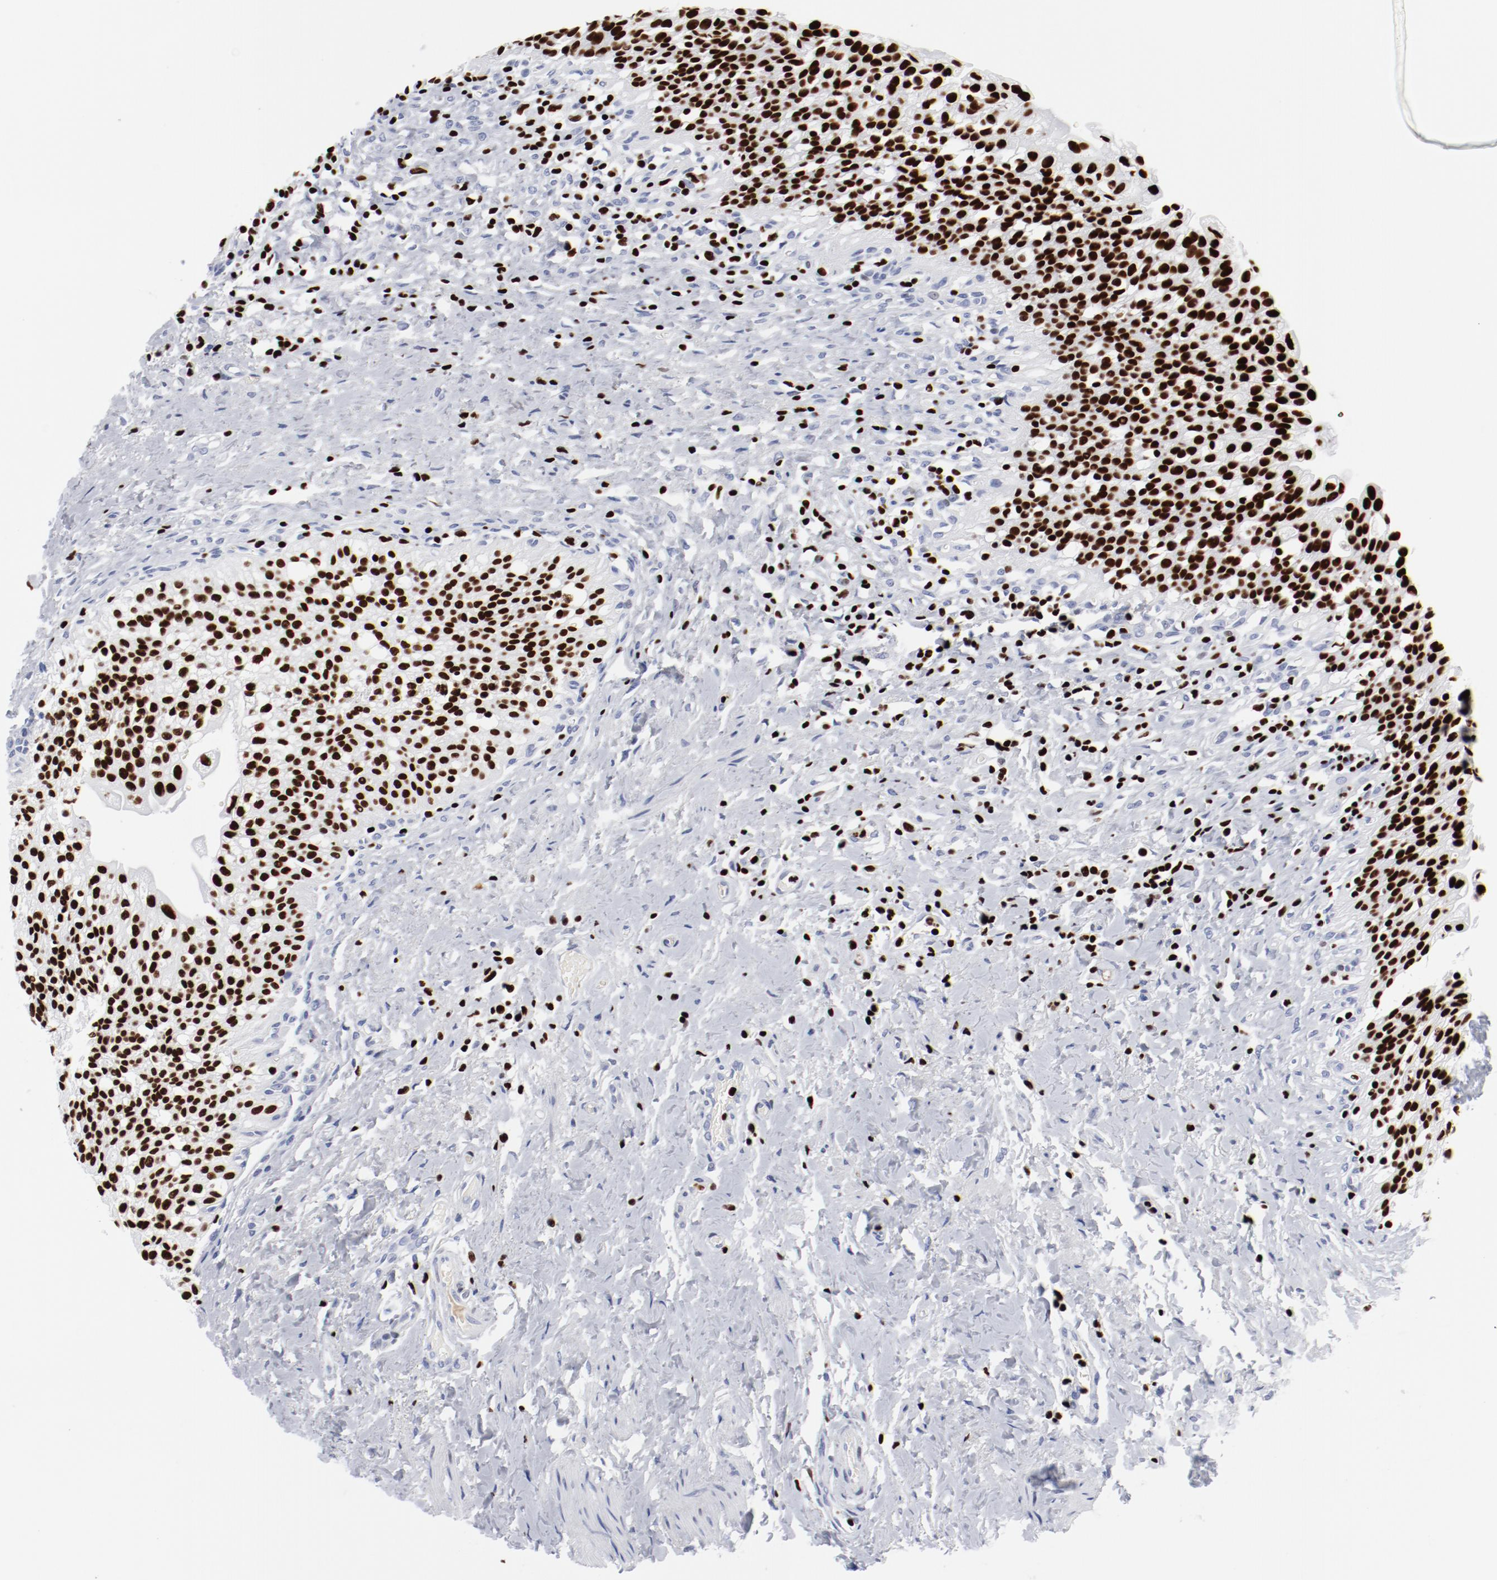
{"staining": {"intensity": "strong", "quantity": ">75%", "location": "nuclear"}, "tissue": "urinary bladder", "cell_type": "Urothelial cells", "image_type": "normal", "snomed": [{"axis": "morphology", "description": "Normal tissue, NOS"}, {"axis": "topography", "description": "Urinary bladder"}], "caption": "The image demonstrates immunohistochemical staining of benign urinary bladder. There is strong nuclear positivity is present in approximately >75% of urothelial cells. Ihc stains the protein of interest in brown and the nuclei are stained blue.", "gene": "SMARCC2", "patient": {"sex": "female", "age": 80}}